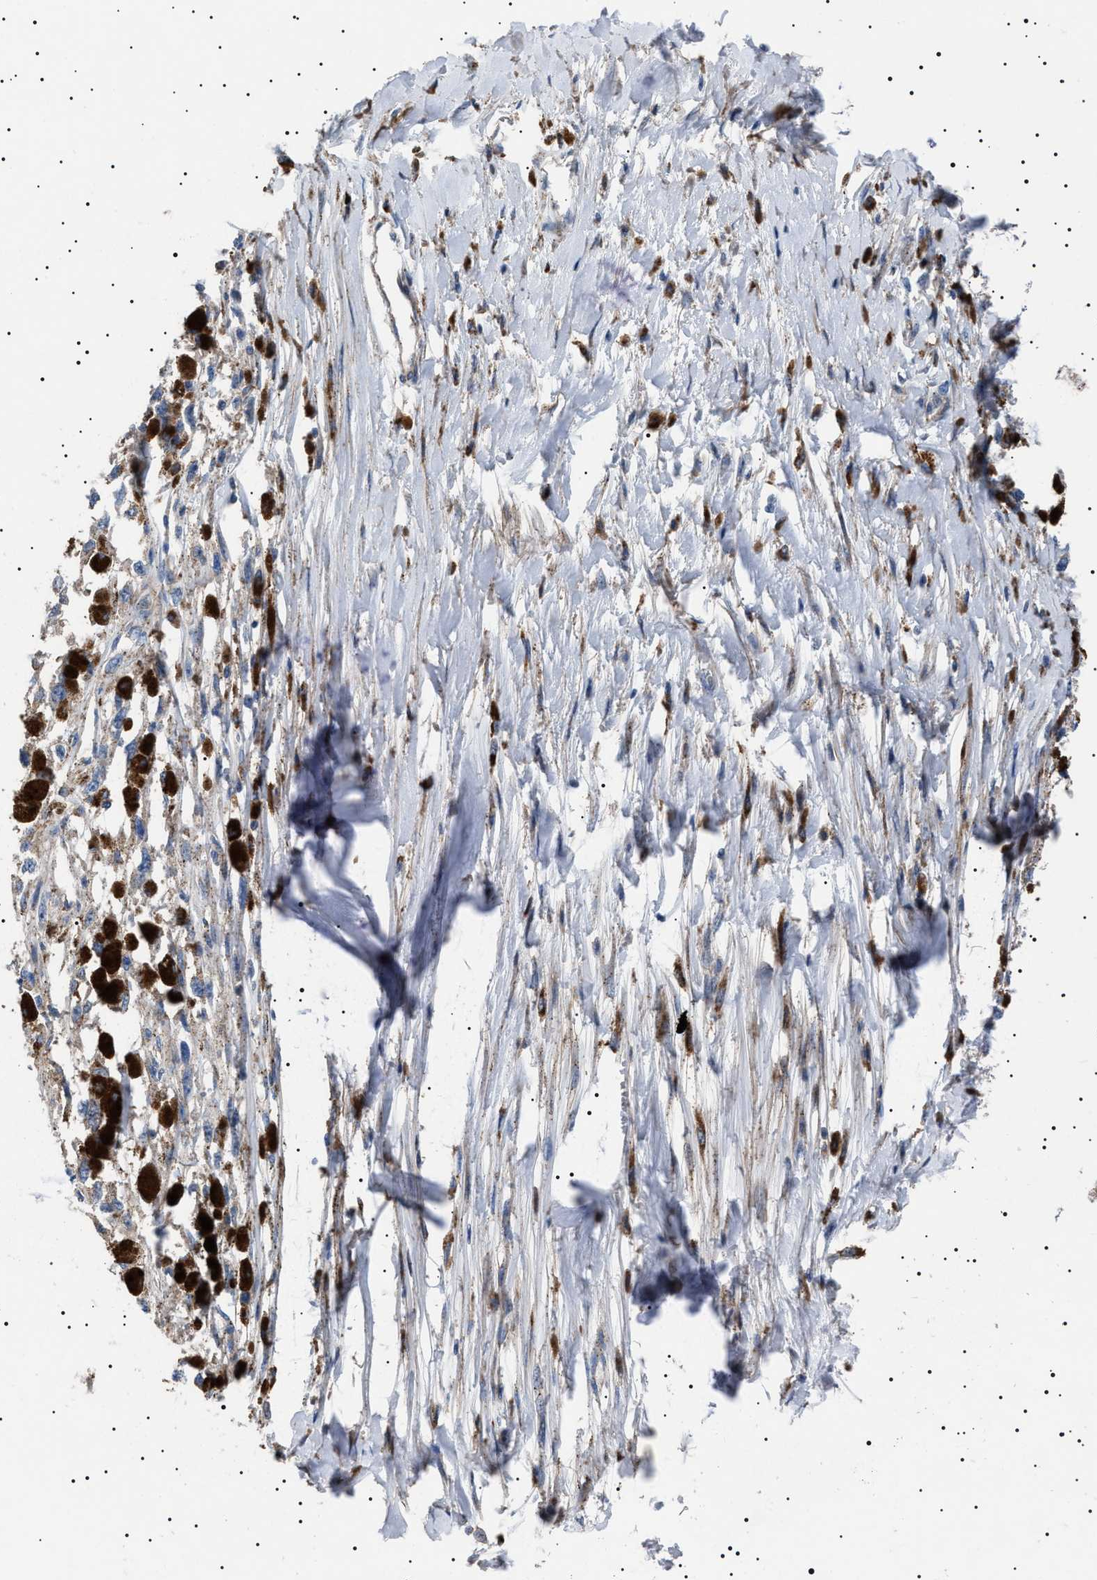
{"staining": {"intensity": "moderate", "quantity": ">75%", "location": "cytoplasmic/membranous"}, "tissue": "melanoma", "cell_type": "Tumor cells", "image_type": "cancer", "snomed": [{"axis": "morphology", "description": "Malignant melanoma, Metastatic site"}, {"axis": "topography", "description": "Lymph node"}], "caption": "Immunohistochemical staining of human malignant melanoma (metastatic site) exhibits medium levels of moderate cytoplasmic/membranous protein positivity in approximately >75% of tumor cells. (DAB (3,3'-diaminobenzidine) = brown stain, brightfield microscopy at high magnification).", "gene": "NEU1", "patient": {"sex": "male", "age": 59}}